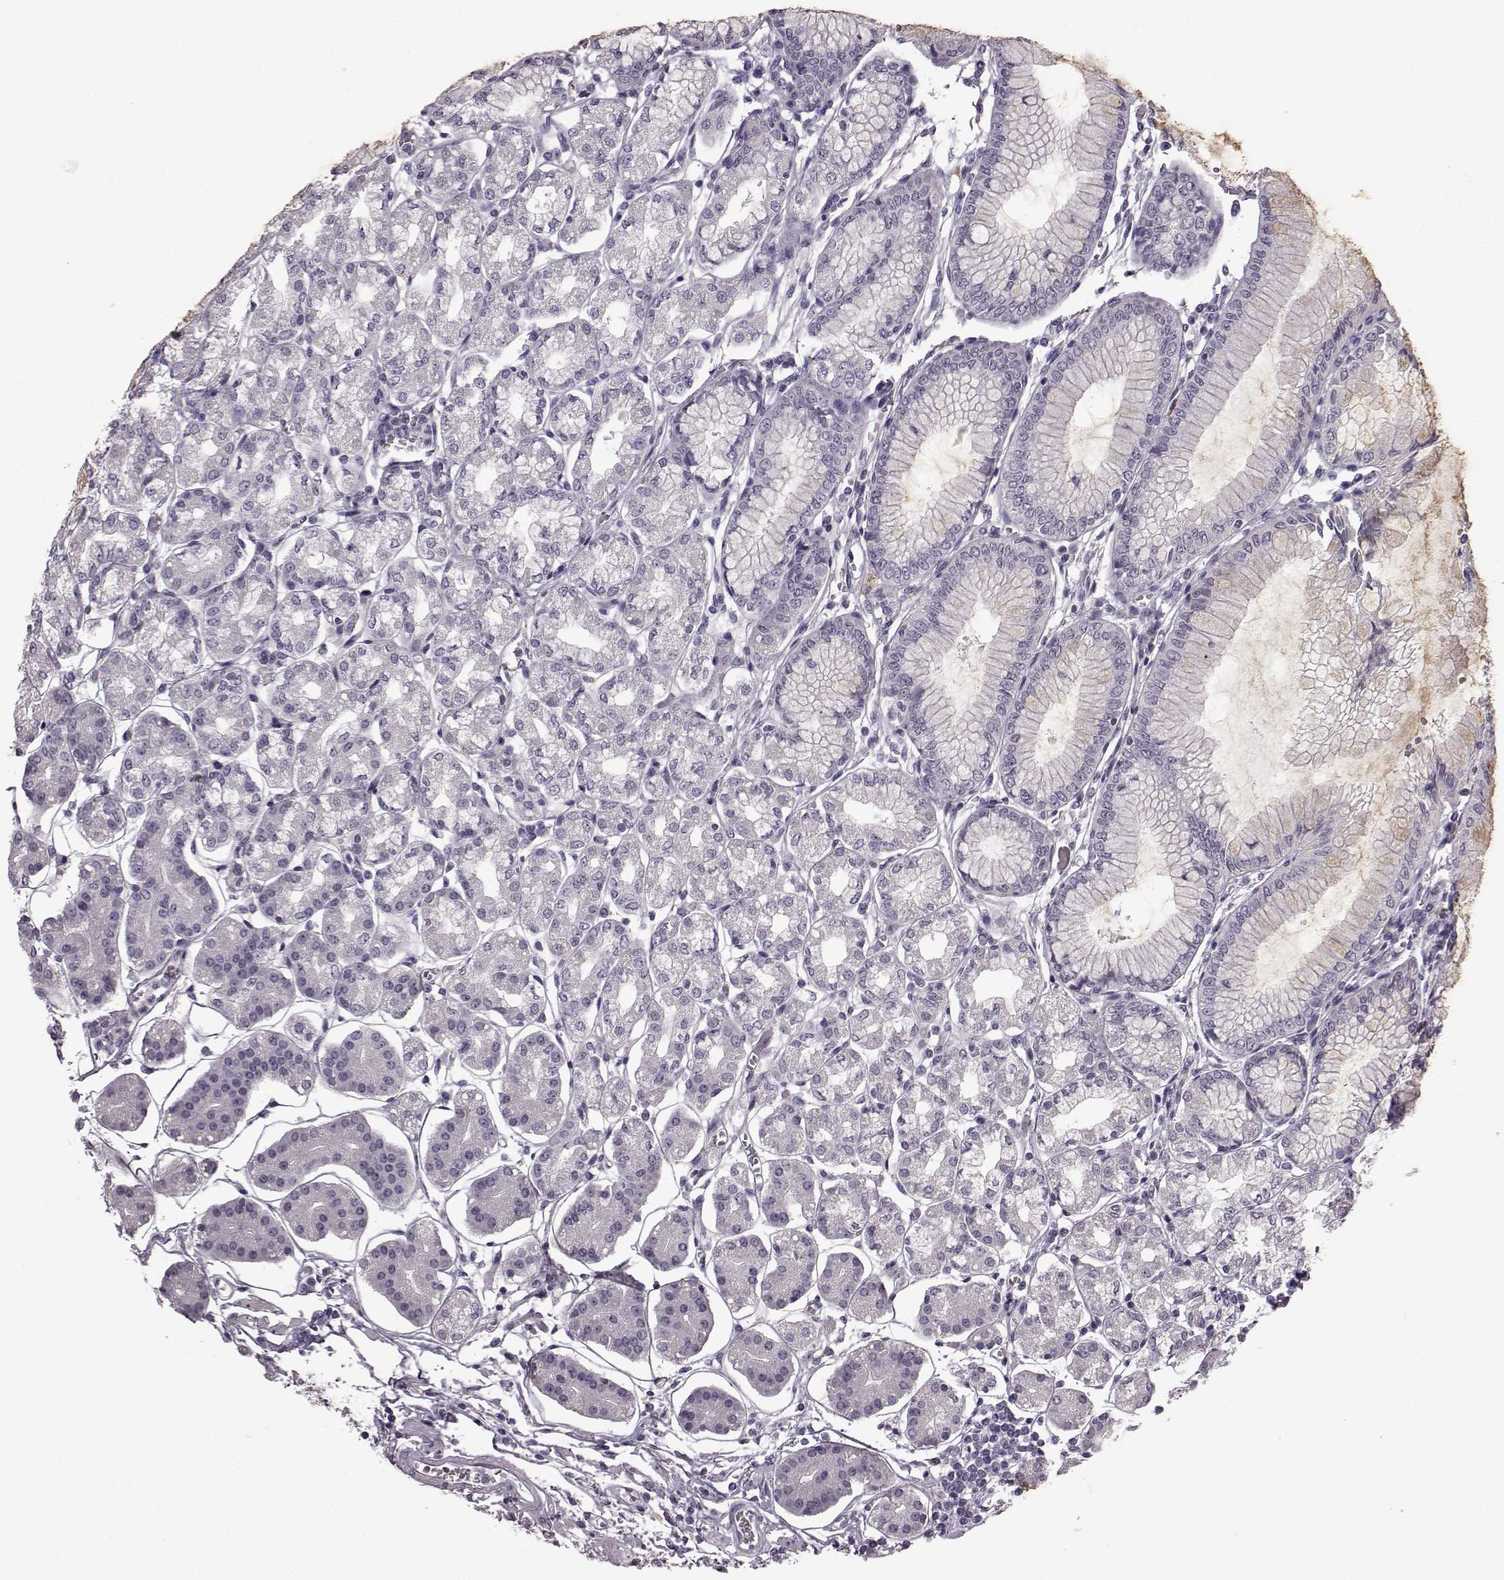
{"staining": {"intensity": "negative", "quantity": "none", "location": "none"}, "tissue": "stomach", "cell_type": "Glandular cells", "image_type": "normal", "snomed": [{"axis": "morphology", "description": "Normal tissue, NOS"}, {"axis": "topography", "description": "Skeletal muscle"}, {"axis": "topography", "description": "Stomach"}], "caption": "High magnification brightfield microscopy of unremarkable stomach stained with DAB (brown) and counterstained with hematoxylin (blue): glandular cells show no significant expression.", "gene": "PRPH2", "patient": {"sex": "female", "age": 57}}